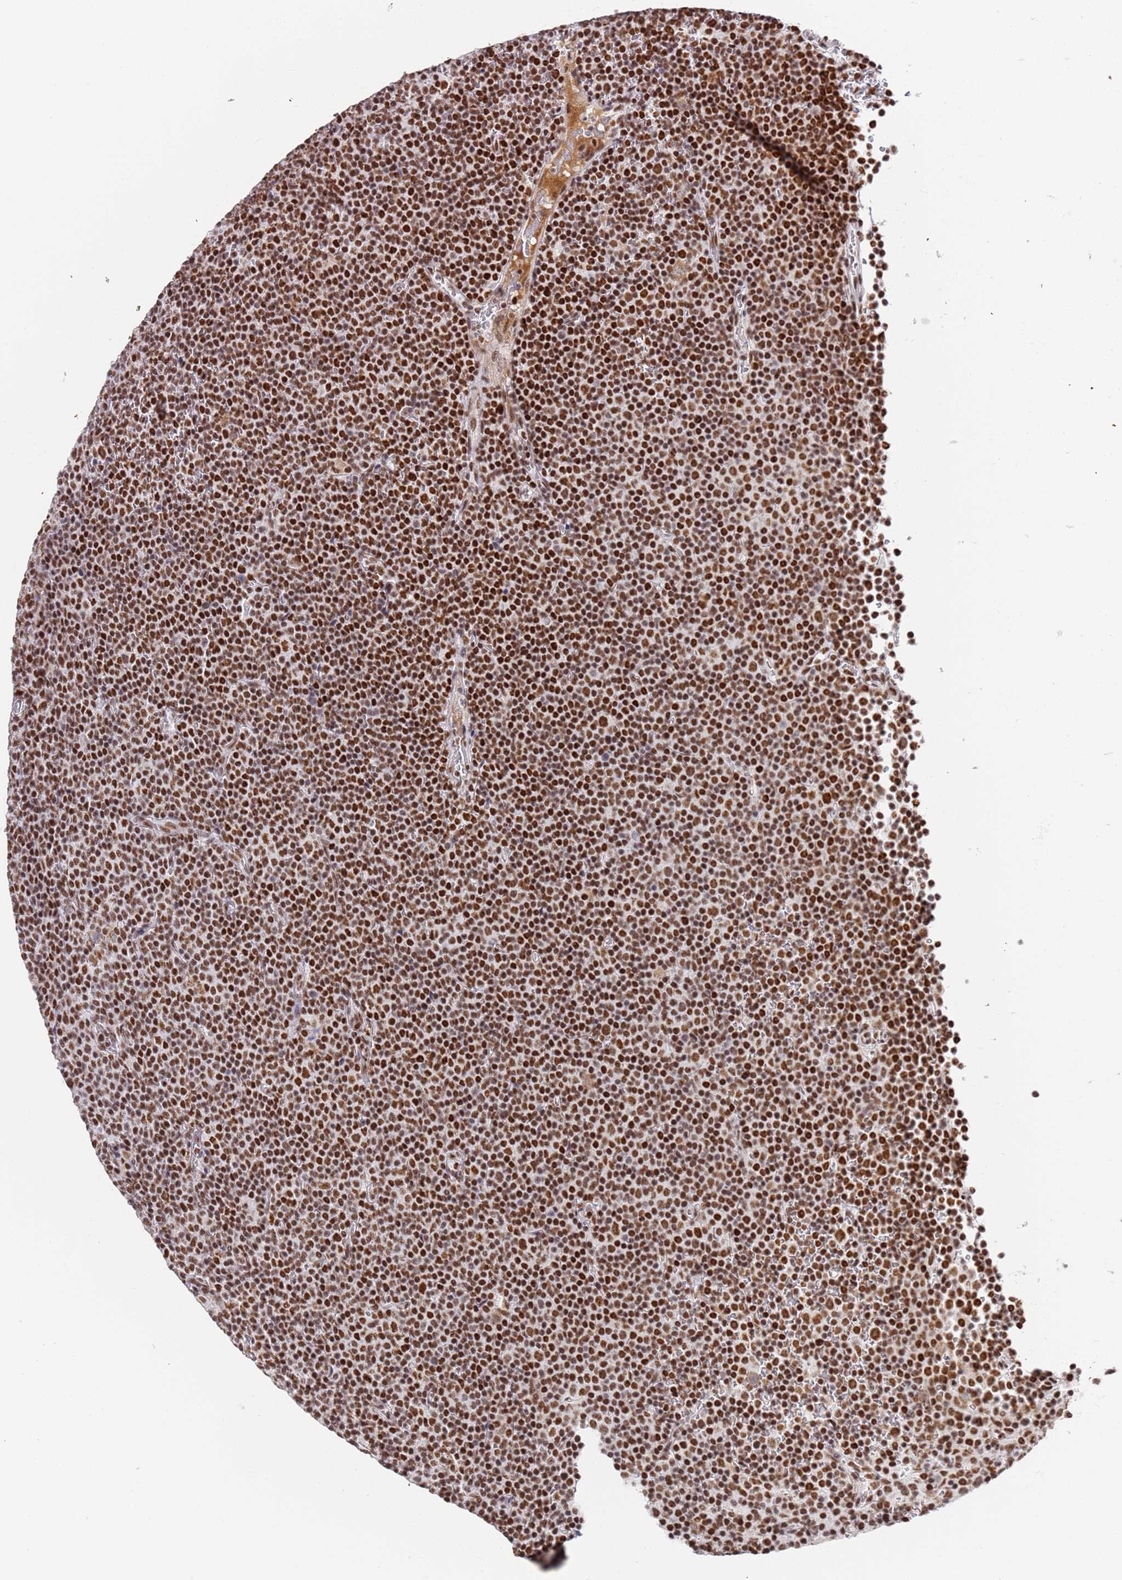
{"staining": {"intensity": "strong", "quantity": ">75%", "location": "nuclear"}, "tissue": "lymphoma", "cell_type": "Tumor cells", "image_type": "cancer", "snomed": [{"axis": "morphology", "description": "Malignant lymphoma, non-Hodgkin's type, Low grade"}, {"axis": "topography", "description": "Lymph node"}], "caption": "Human lymphoma stained for a protein (brown) demonstrates strong nuclear positive staining in about >75% of tumor cells.", "gene": "AKAP8L", "patient": {"sex": "female", "age": 67}}